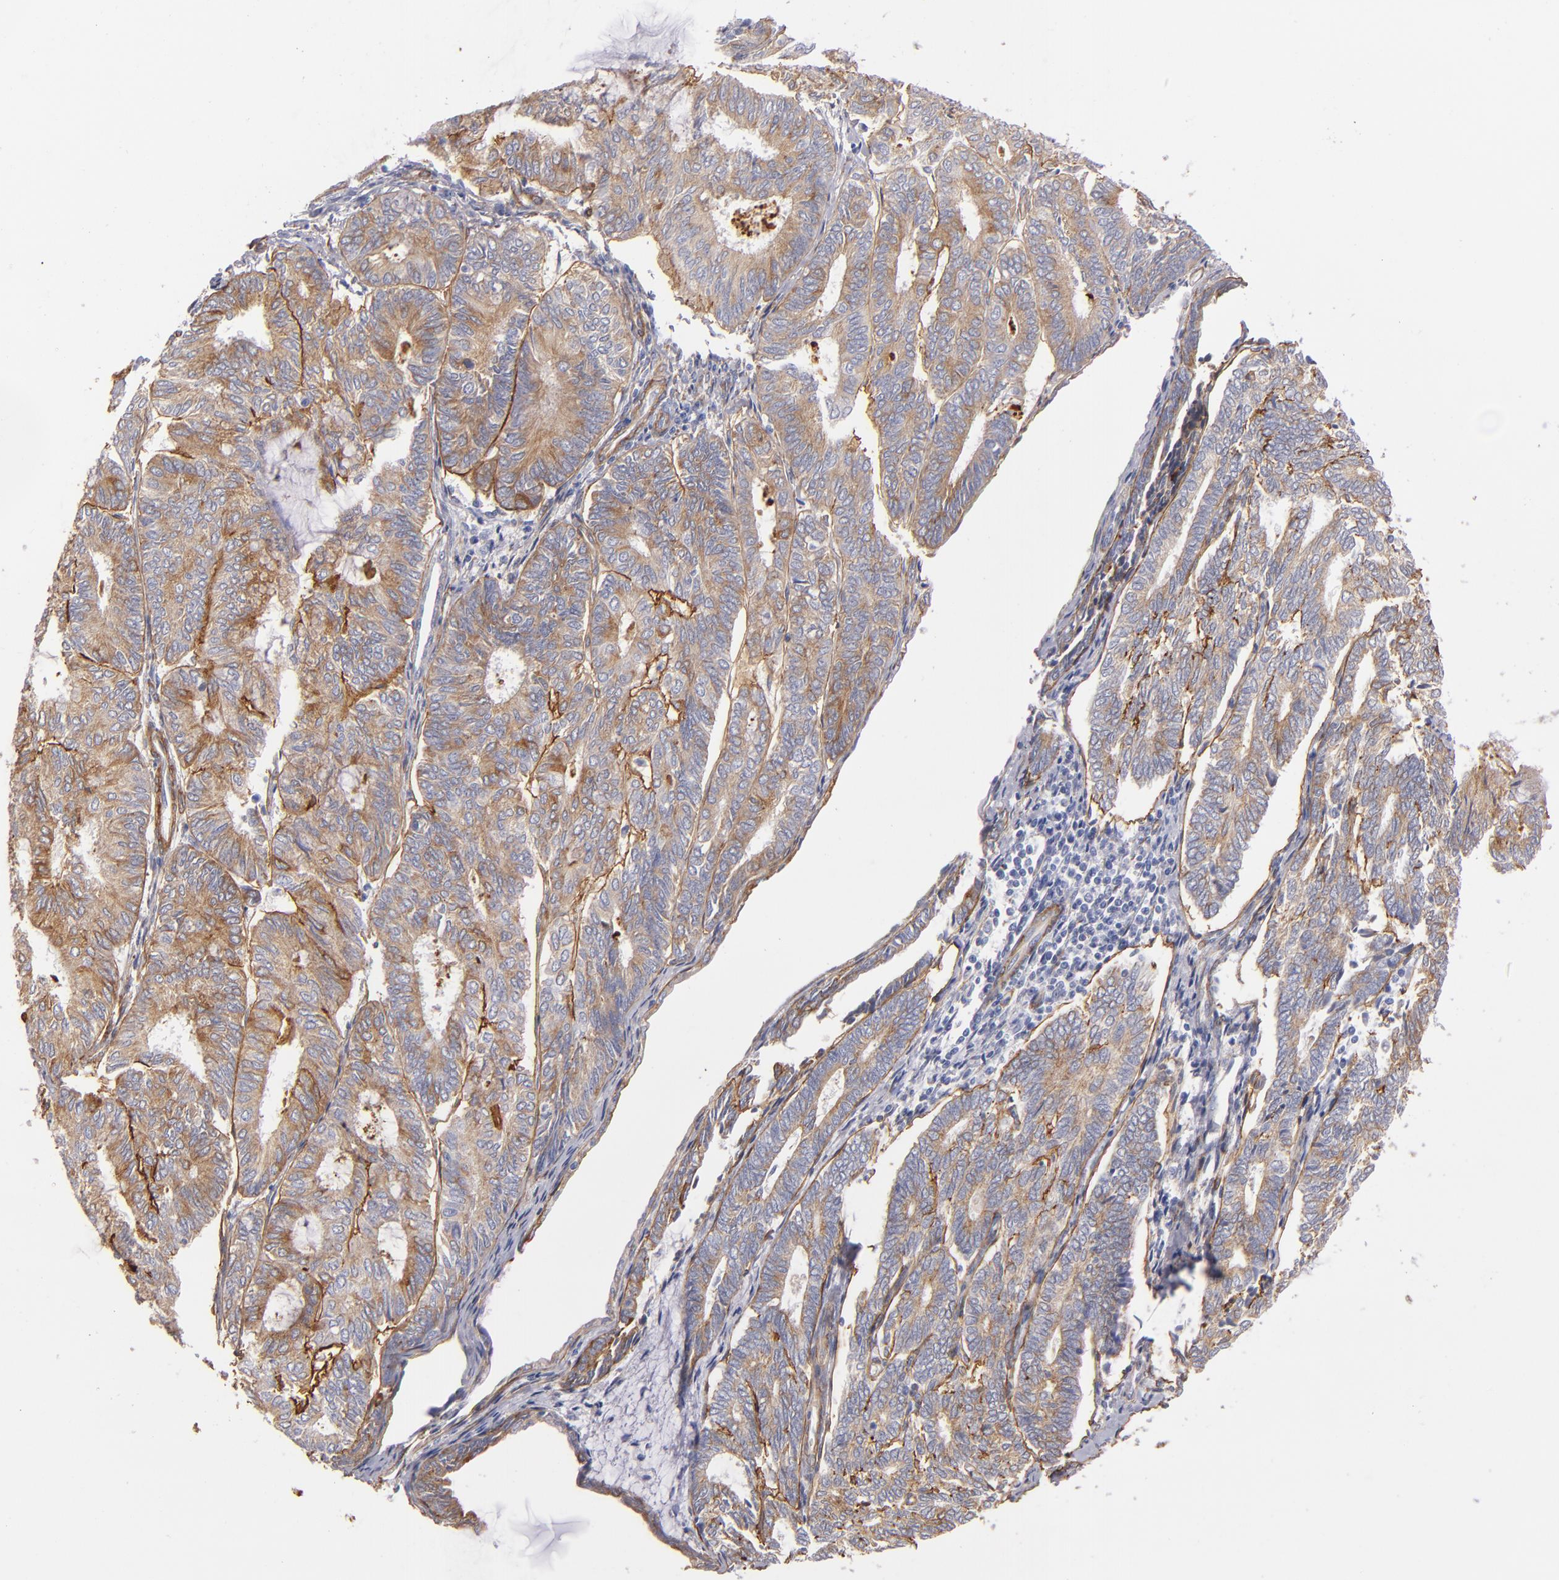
{"staining": {"intensity": "moderate", "quantity": ">75%", "location": "cytoplasmic/membranous"}, "tissue": "endometrial cancer", "cell_type": "Tumor cells", "image_type": "cancer", "snomed": [{"axis": "morphology", "description": "Adenocarcinoma, NOS"}, {"axis": "topography", "description": "Endometrium"}], "caption": "IHC (DAB) staining of endometrial adenocarcinoma reveals moderate cytoplasmic/membranous protein positivity in about >75% of tumor cells.", "gene": "LAMC1", "patient": {"sex": "female", "age": 59}}